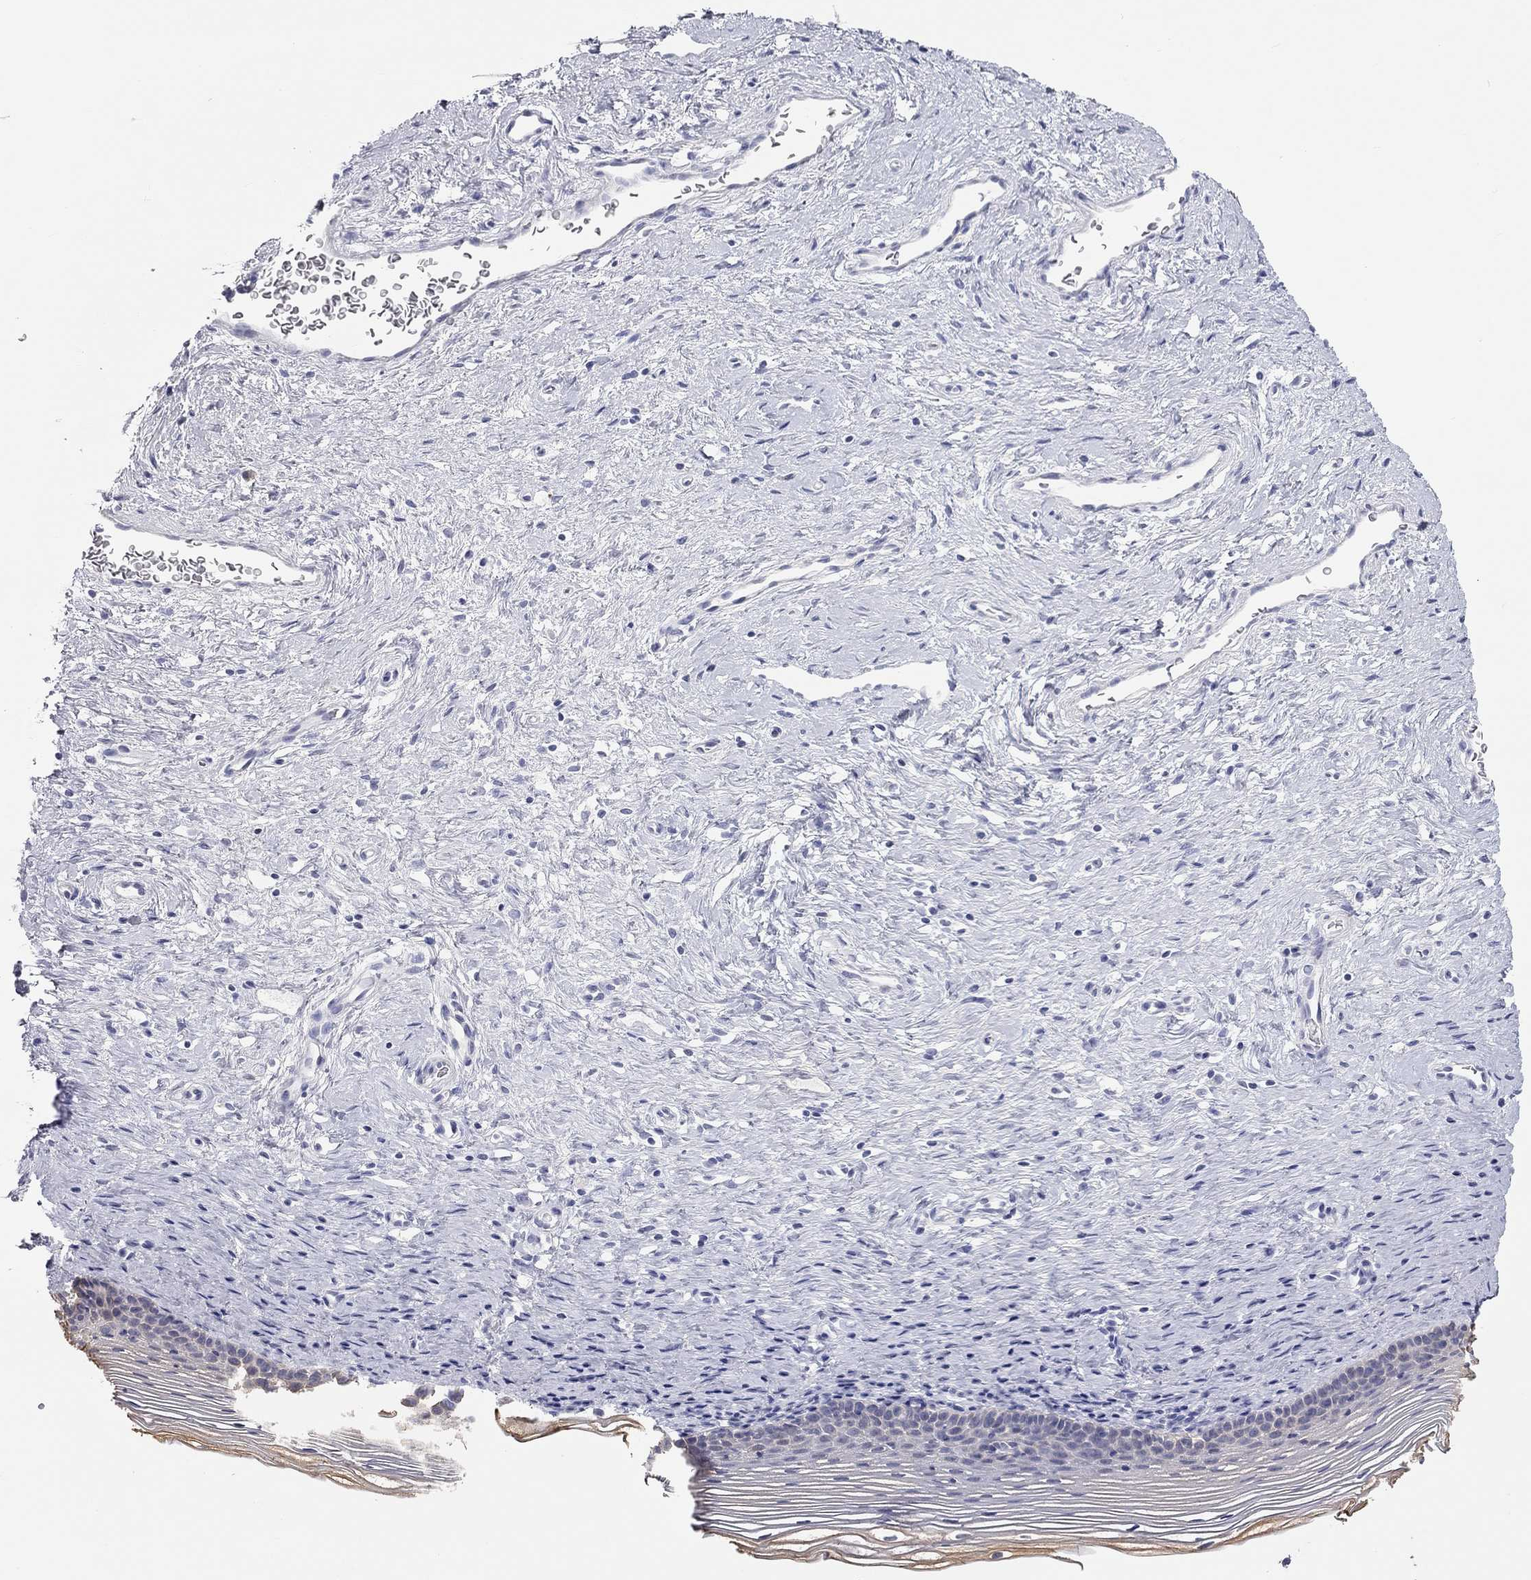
{"staining": {"intensity": "negative", "quantity": "none", "location": "none"}, "tissue": "cervix", "cell_type": "Glandular cells", "image_type": "normal", "snomed": [{"axis": "morphology", "description": "Normal tissue, NOS"}, {"axis": "topography", "description": "Cervix"}], "caption": "Protein analysis of normal cervix displays no significant staining in glandular cells.", "gene": "AK8", "patient": {"sex": "female", "age": 39}}